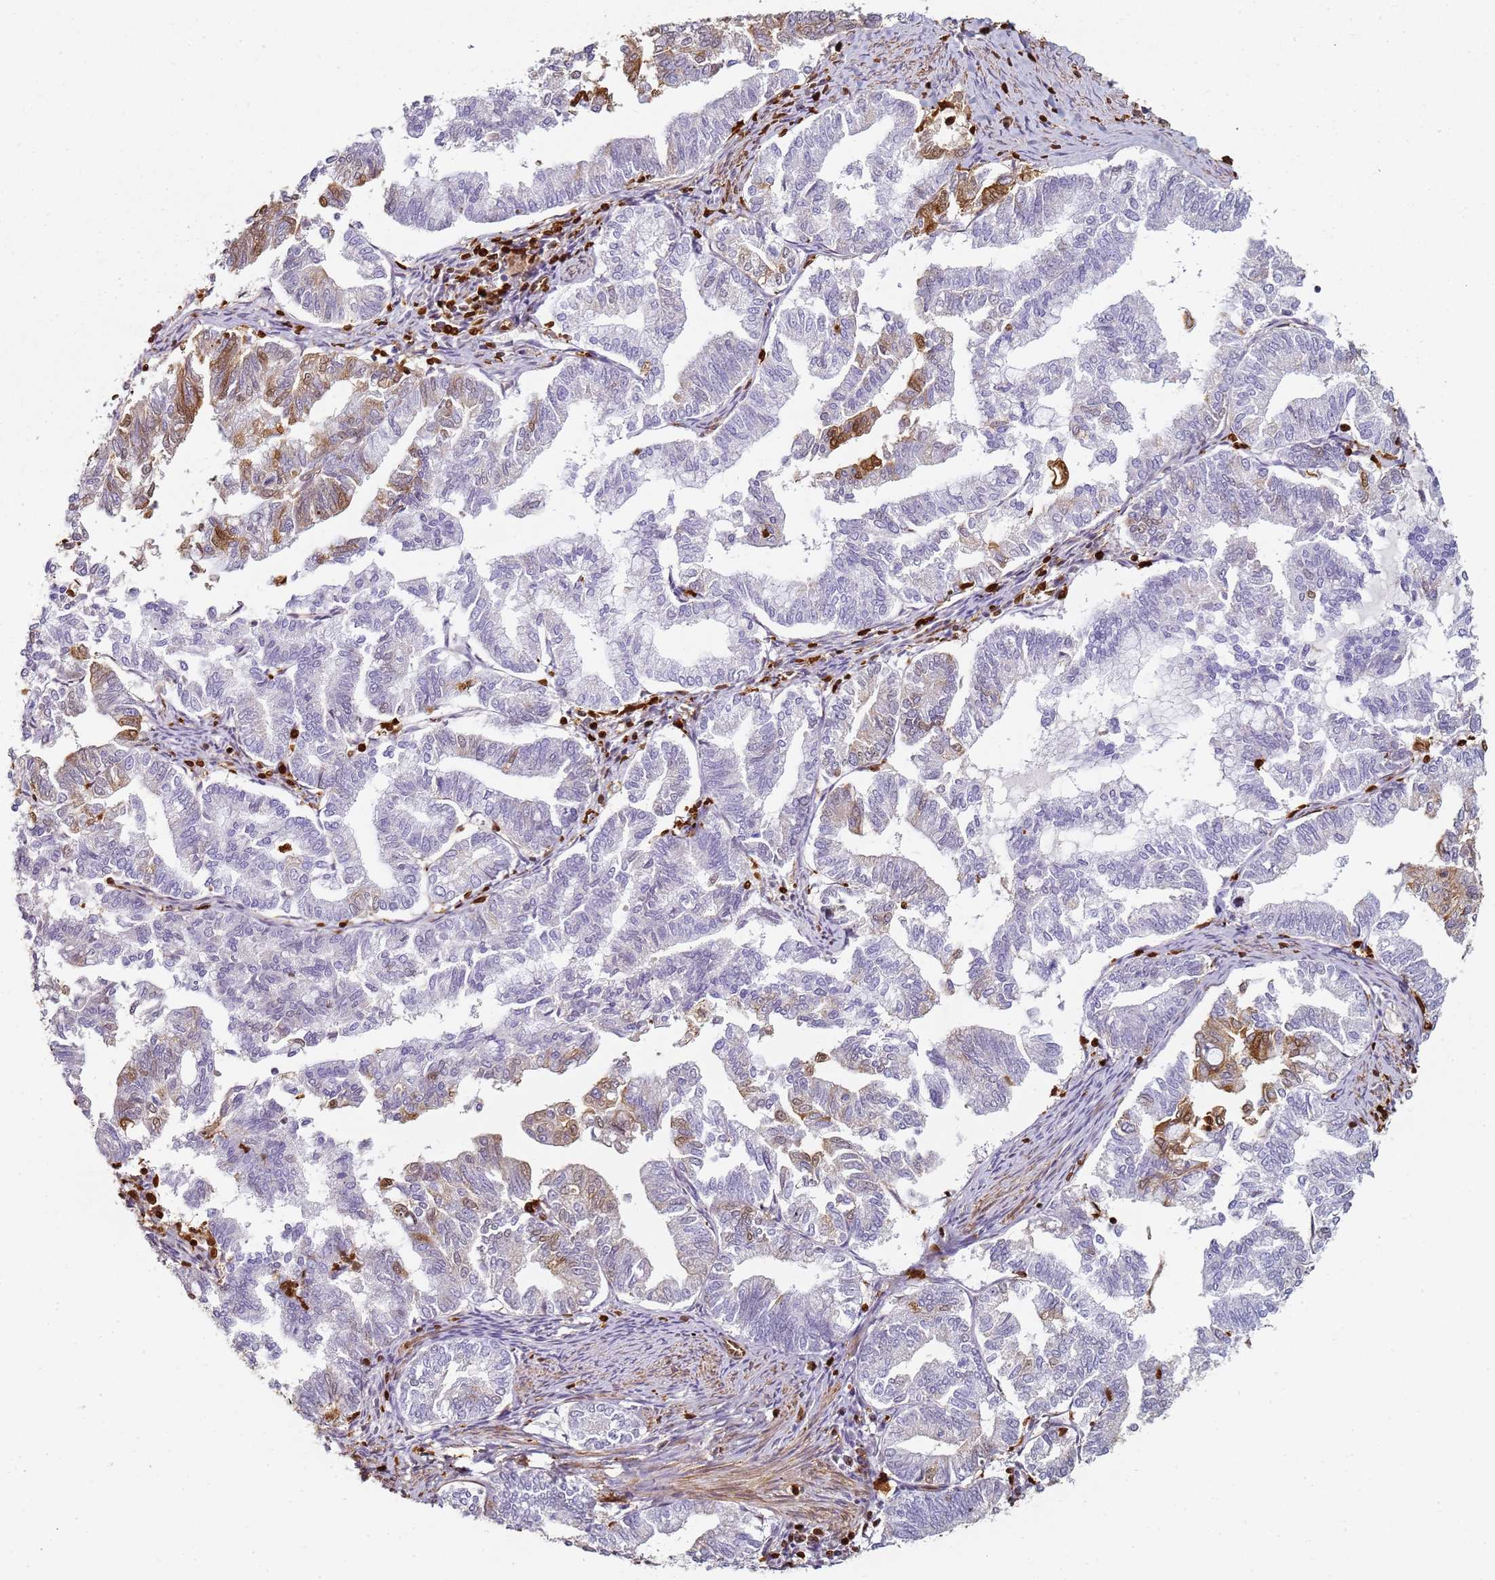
{"staining": {"intensity": "negative", "quantity": "none", "location": "none"}, "tissue": "endometrial cancer", "cell_type": "Tumor cells", "image_type": "cancer", "snomed": [{"axis": "morphology", "description": "Adenocarcinoma, NOS"}, {"axis": "topography", "description": "Endometrium"}], "caption": "Immunohistochemical staining of endometrial cancer displays no significant positivity in tumor cells. (DAB IHC with hematoxylin counter stain).", "gene": "S100A4", "patient": {"sex": "female", "age": 79}}